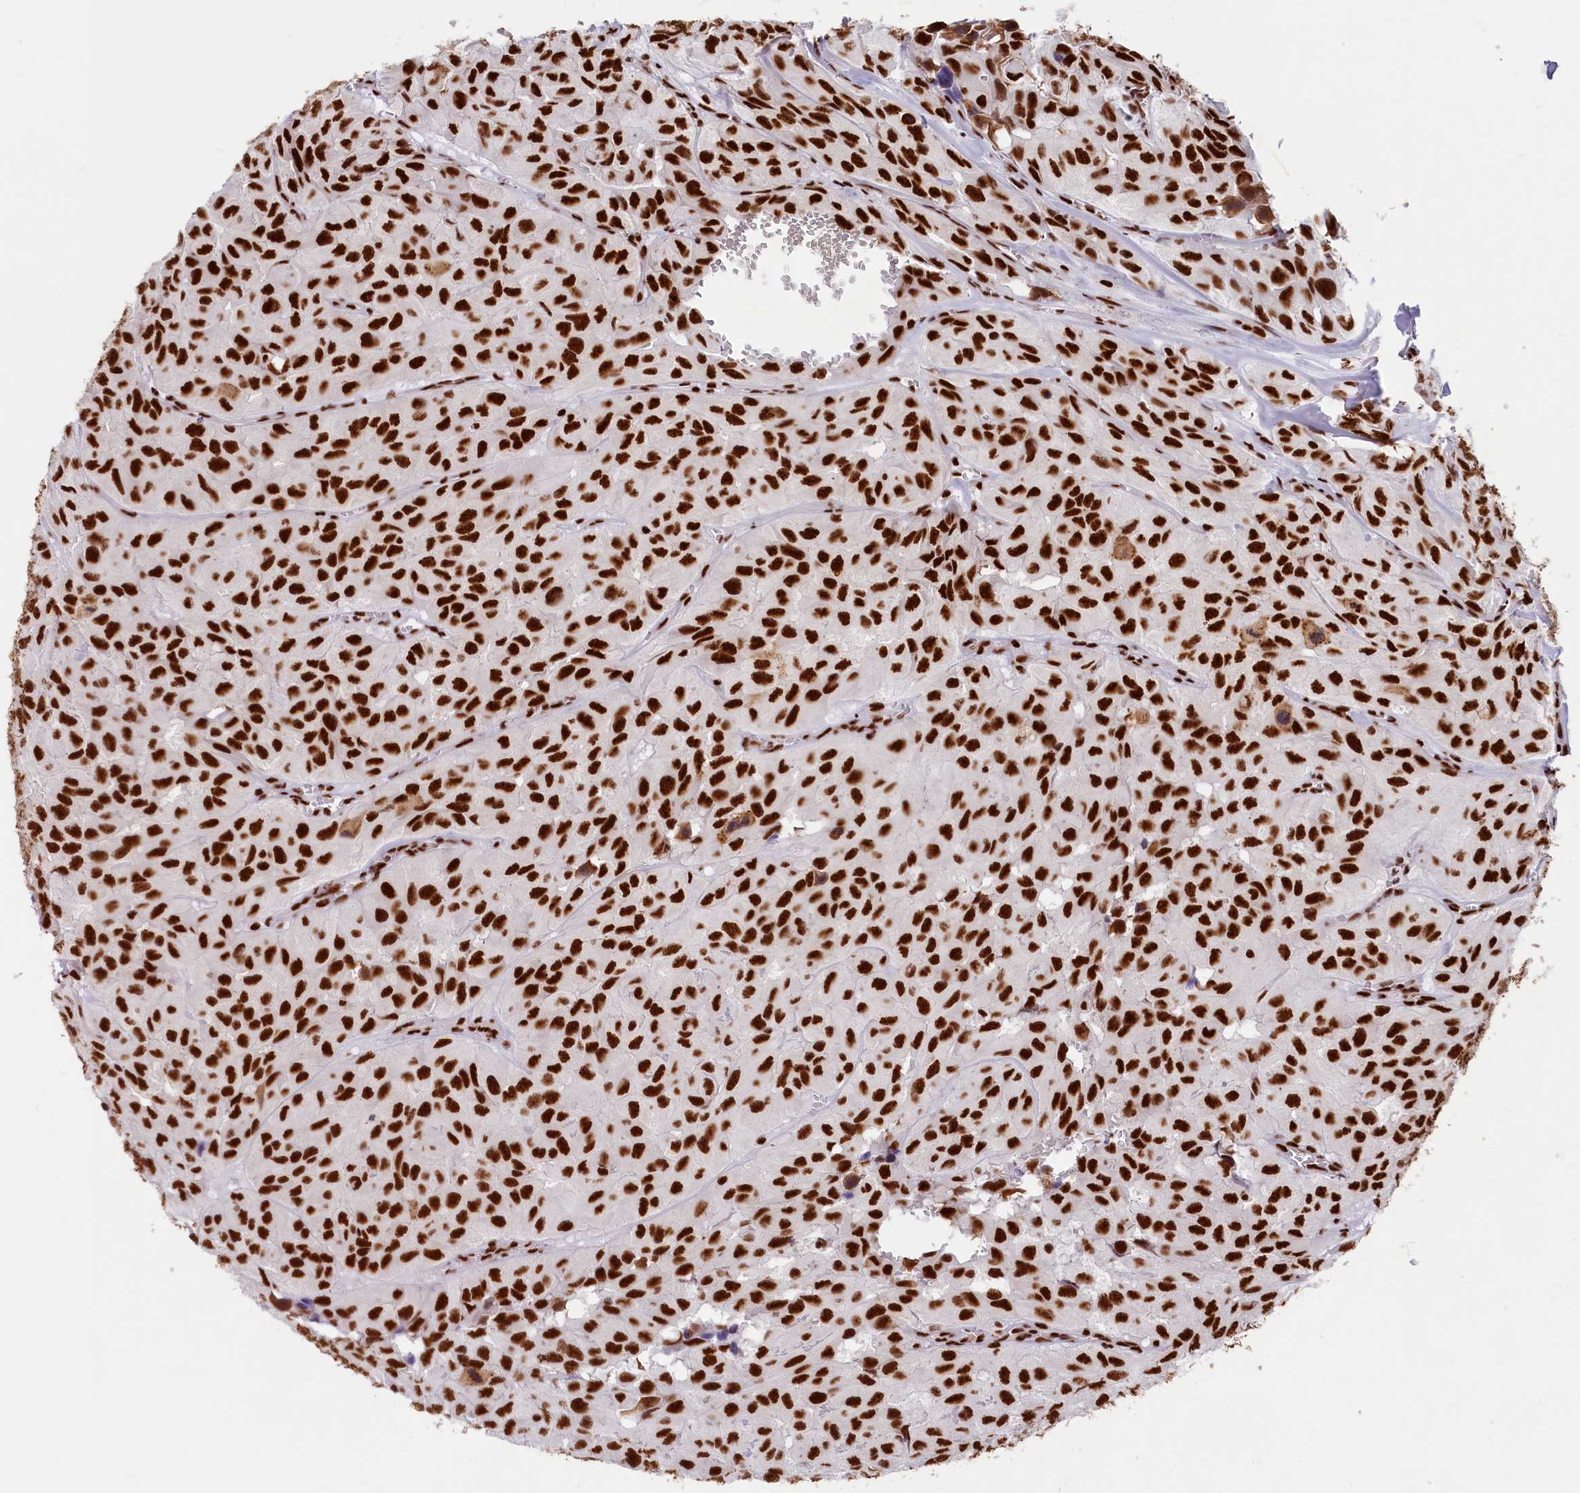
{"staining": {"intensity": "strong", "quantity": ">75%", "location": "nuclear"}, "tissue": "head and neck cancer", "cell_type": "Tumor cells", "image_type": "cancer", "snomed": [{"axis": "morphology", "description": "Adenocarcinoma, NOS"}, {"axis": "topography", "description": "Salivary gland, NOS"}, {"axis": "topography", "description": "Head-Neck"}], "caption": "Immunohistochemical staining of human adenocarcinoma (head and neck) exhibits high levels of strong nuclear protein staining in about >75% of tumor cells.", "gene": "SNRNP70", "patient": {"sex": "female", "age": 76}}